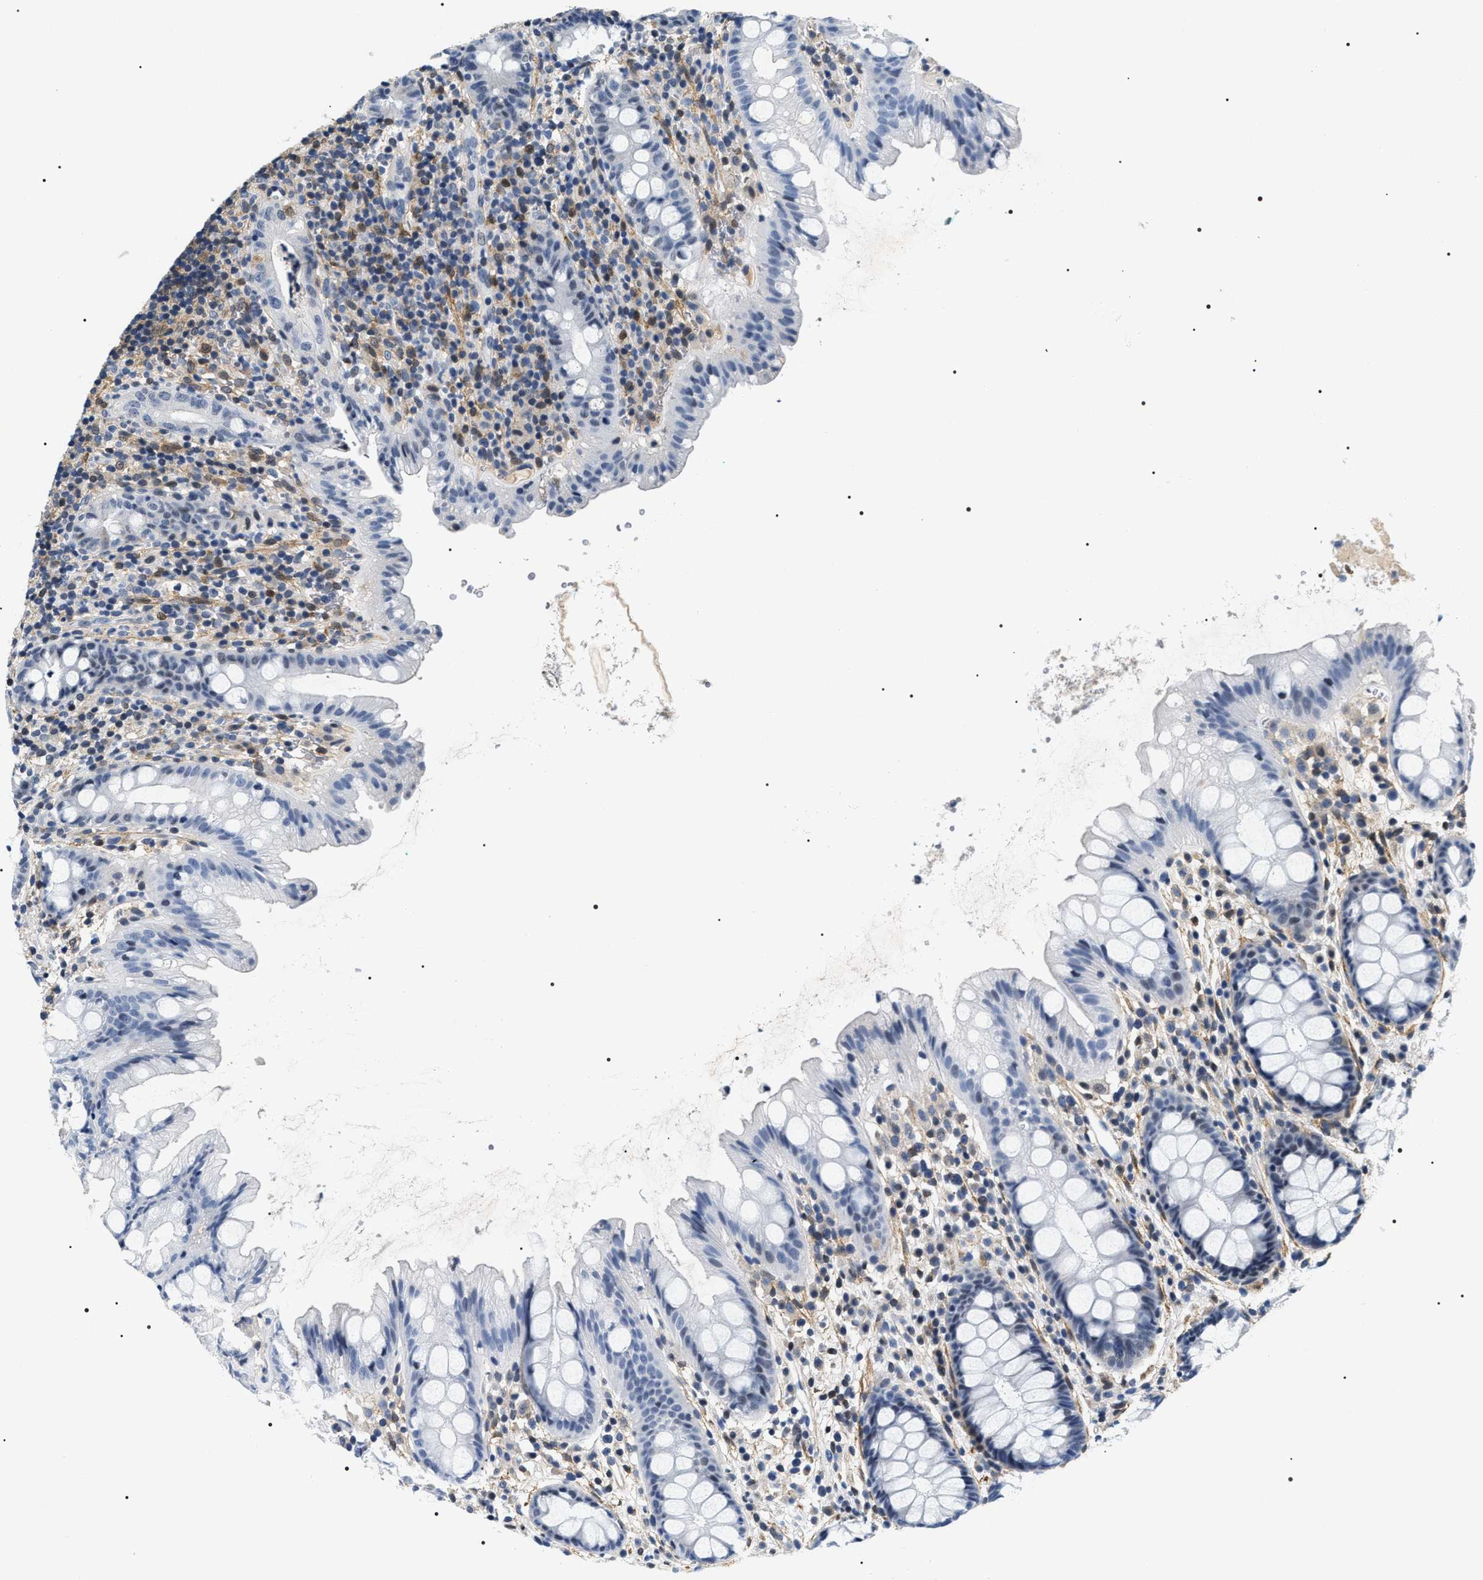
{"staining": {"intensity": "negative", "quantity": "none", "location": "none"}, "tissue": "rectum", "cell_type": "Glandular cells", "image_type": "normal", "snomed": [{"axis": "morphology", "description": "Normal tissue, NOS"}, {"axis": "topography", "description": "Rectum"}], "caption": "Normal rectum was stained to show a protein in brown. There is no significant positivity in glandular cells. Nuclei are stained in blue.", "gene": "BAG2", "patient": {"sex": "female", "age": 65}}